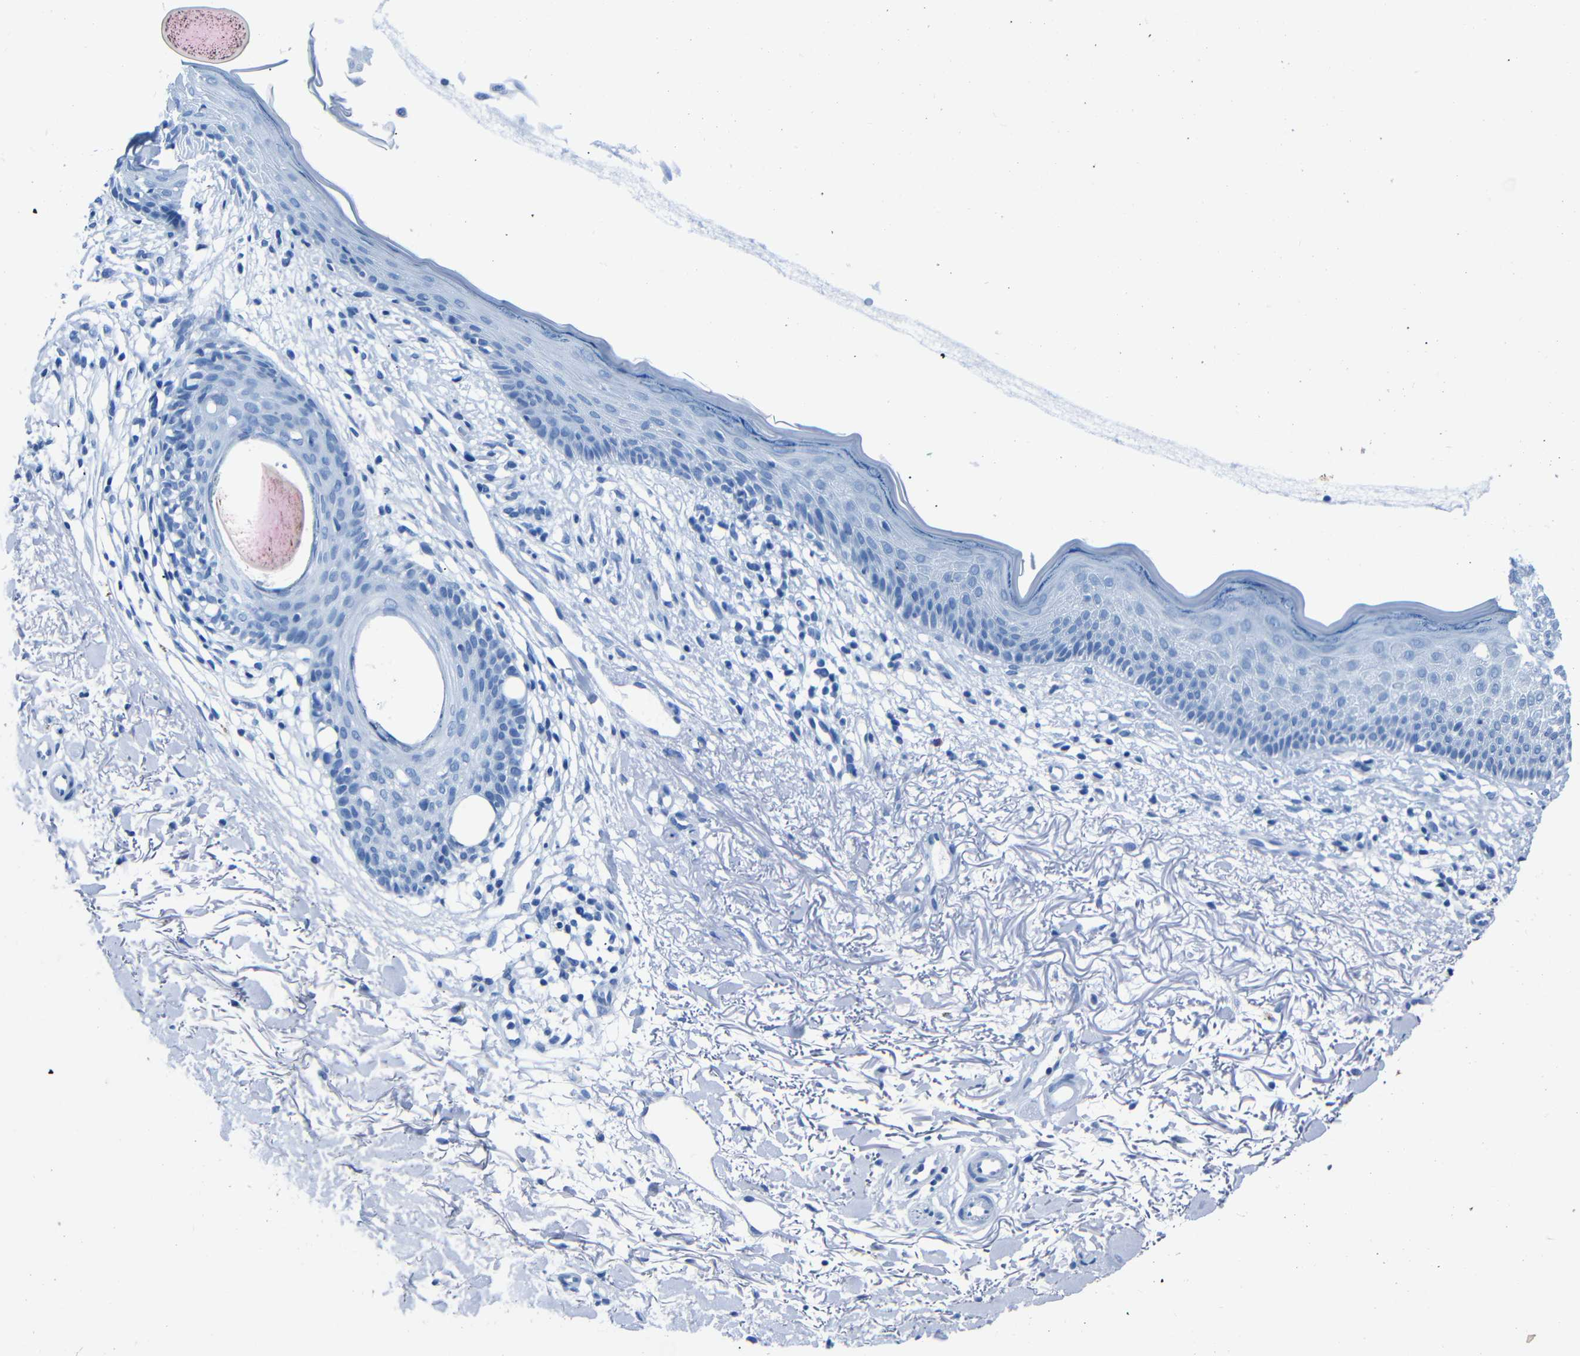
{"staining": {"intensity": "negative", "quantity": "none", "location": "none"}, "tissue": "skin cancer", "cell_type": "Tumor cells", "image_type": "cancer", "snomed": [{"axis": "morphology", "description": "Basal cell carcinoma"}, {"axis": "topography", "description": "Skin"}], "caption": "The image demonstrates no significant staining in tumor cells of basal cell carcinoma (skin). (DAB immunohistochemistry with hematoxylin counter stain).", "gene": "CLDN11", "patient": {"sex": "female", "age": 70}}